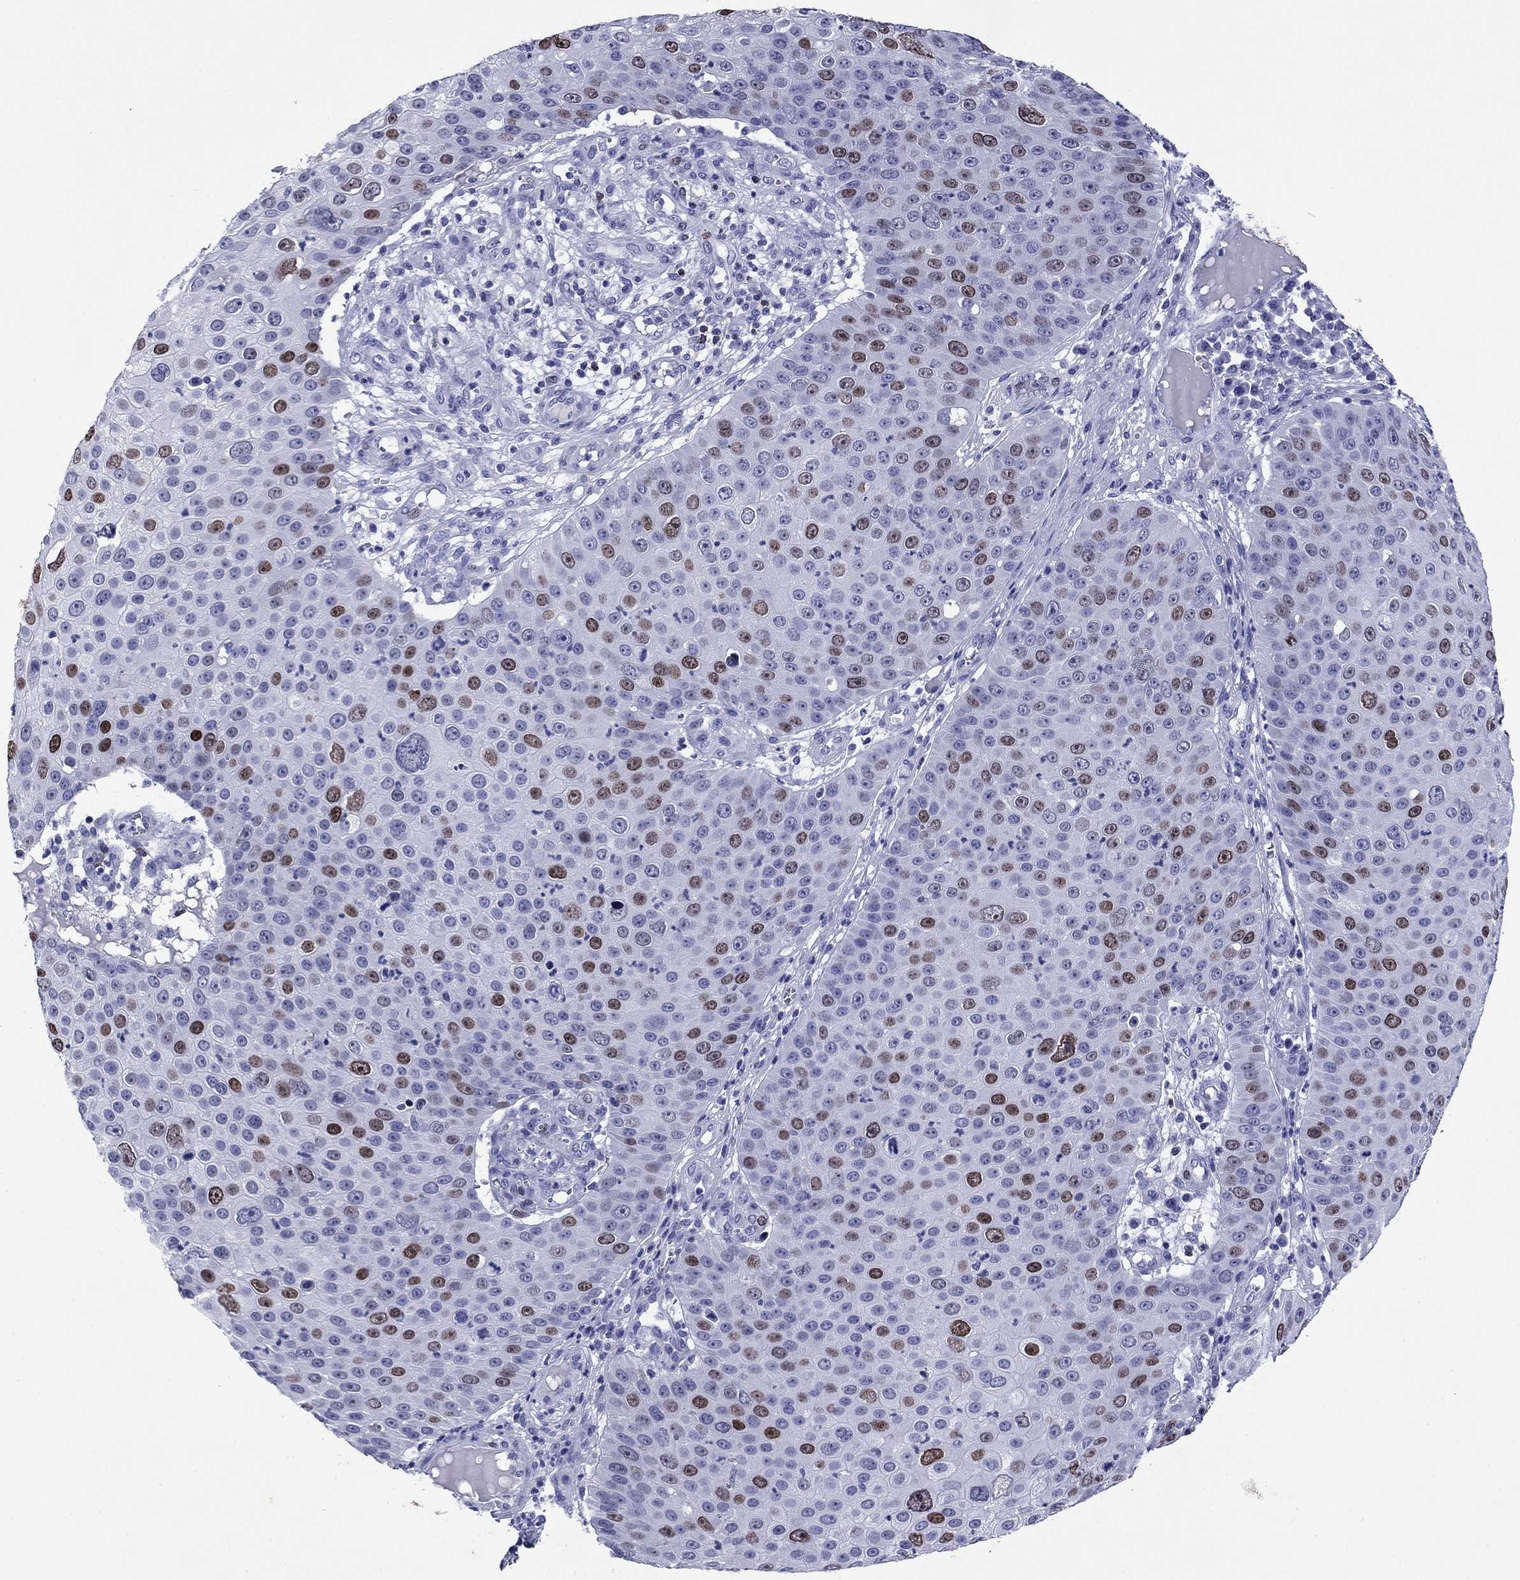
{"staining": {"intensity": "moderate", "quantity": "<25%", "location": "nuclear"}, "tissue": "skin cancer", "cell_type": "Tumor cells", "image_type": "cancer", "snomed": [{"axis": "morphology", "description": "Squamous cell carcinoma, NOS"}, {"axis": "topography", "description": "Skin"}], "caption": "This histopathology image reveals immunohistochemistry (IHC) staining of human skin cancer, with low moderate nuclear staining in about <25% of tumor cells.", "gene": "GZMK", "patient": {"sex": "male", "age": 71}}